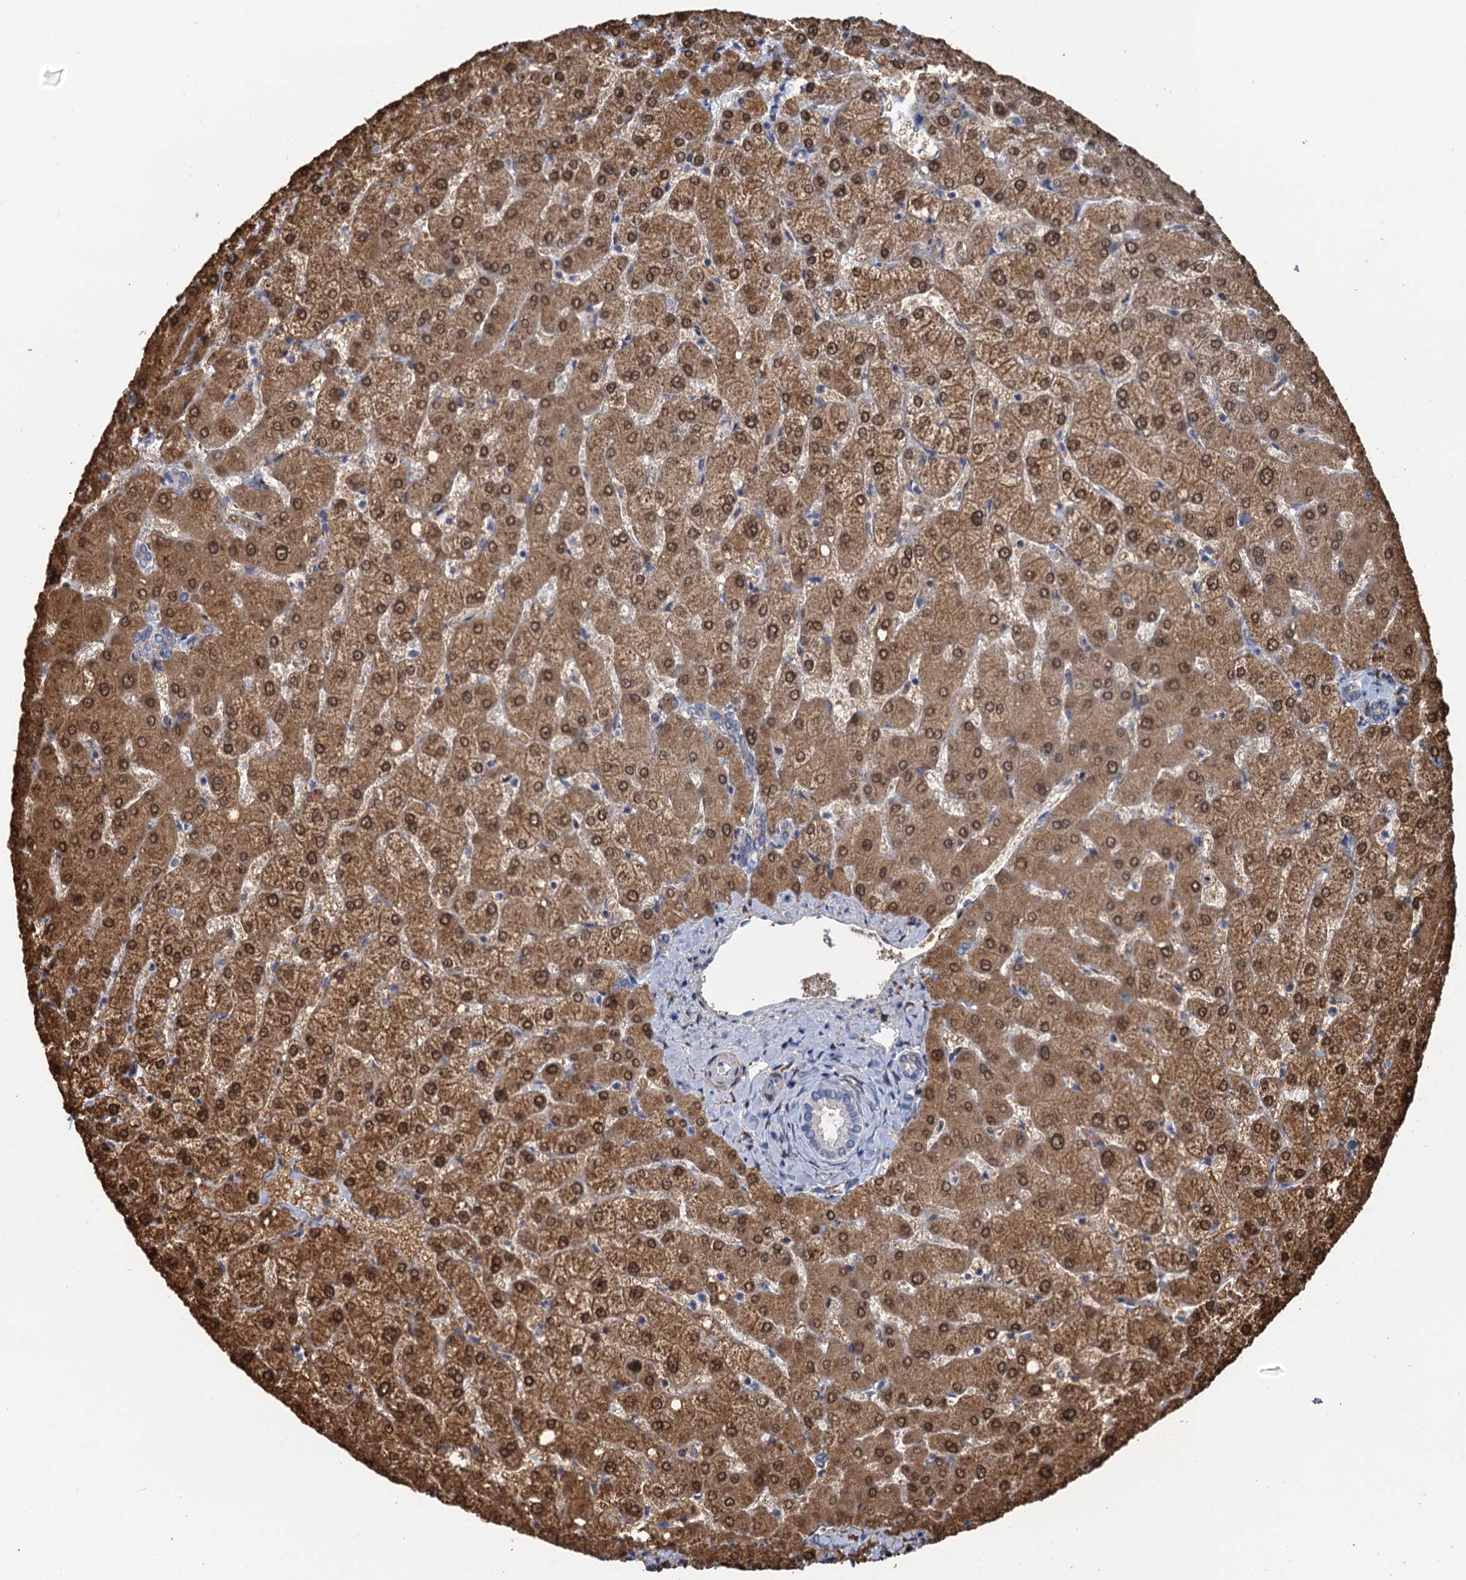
{"staining": {"intensity": "negative", "quantity": "none", "location": "none"}, "tissue": "liver", "cell_type": "Cholangiocytes", "image_type": "normal", "snomed": [{"axis": "morphology", "description": "Normal tissue, NOS"}, {"axis": "topography", "description": "Liver"}], "caption": "IHC histopathology image of normal liver: liver stained with DAB exhibits no significant protein staining in cholangiocytes. The staining was performed using DAB to visualize the protein expression in brown, while the nuclei were stained in blue with hematoxylin (Magnification: 20x).", "gene": "POGLUT3", "patient": {"sex": "female", "age": 54}}